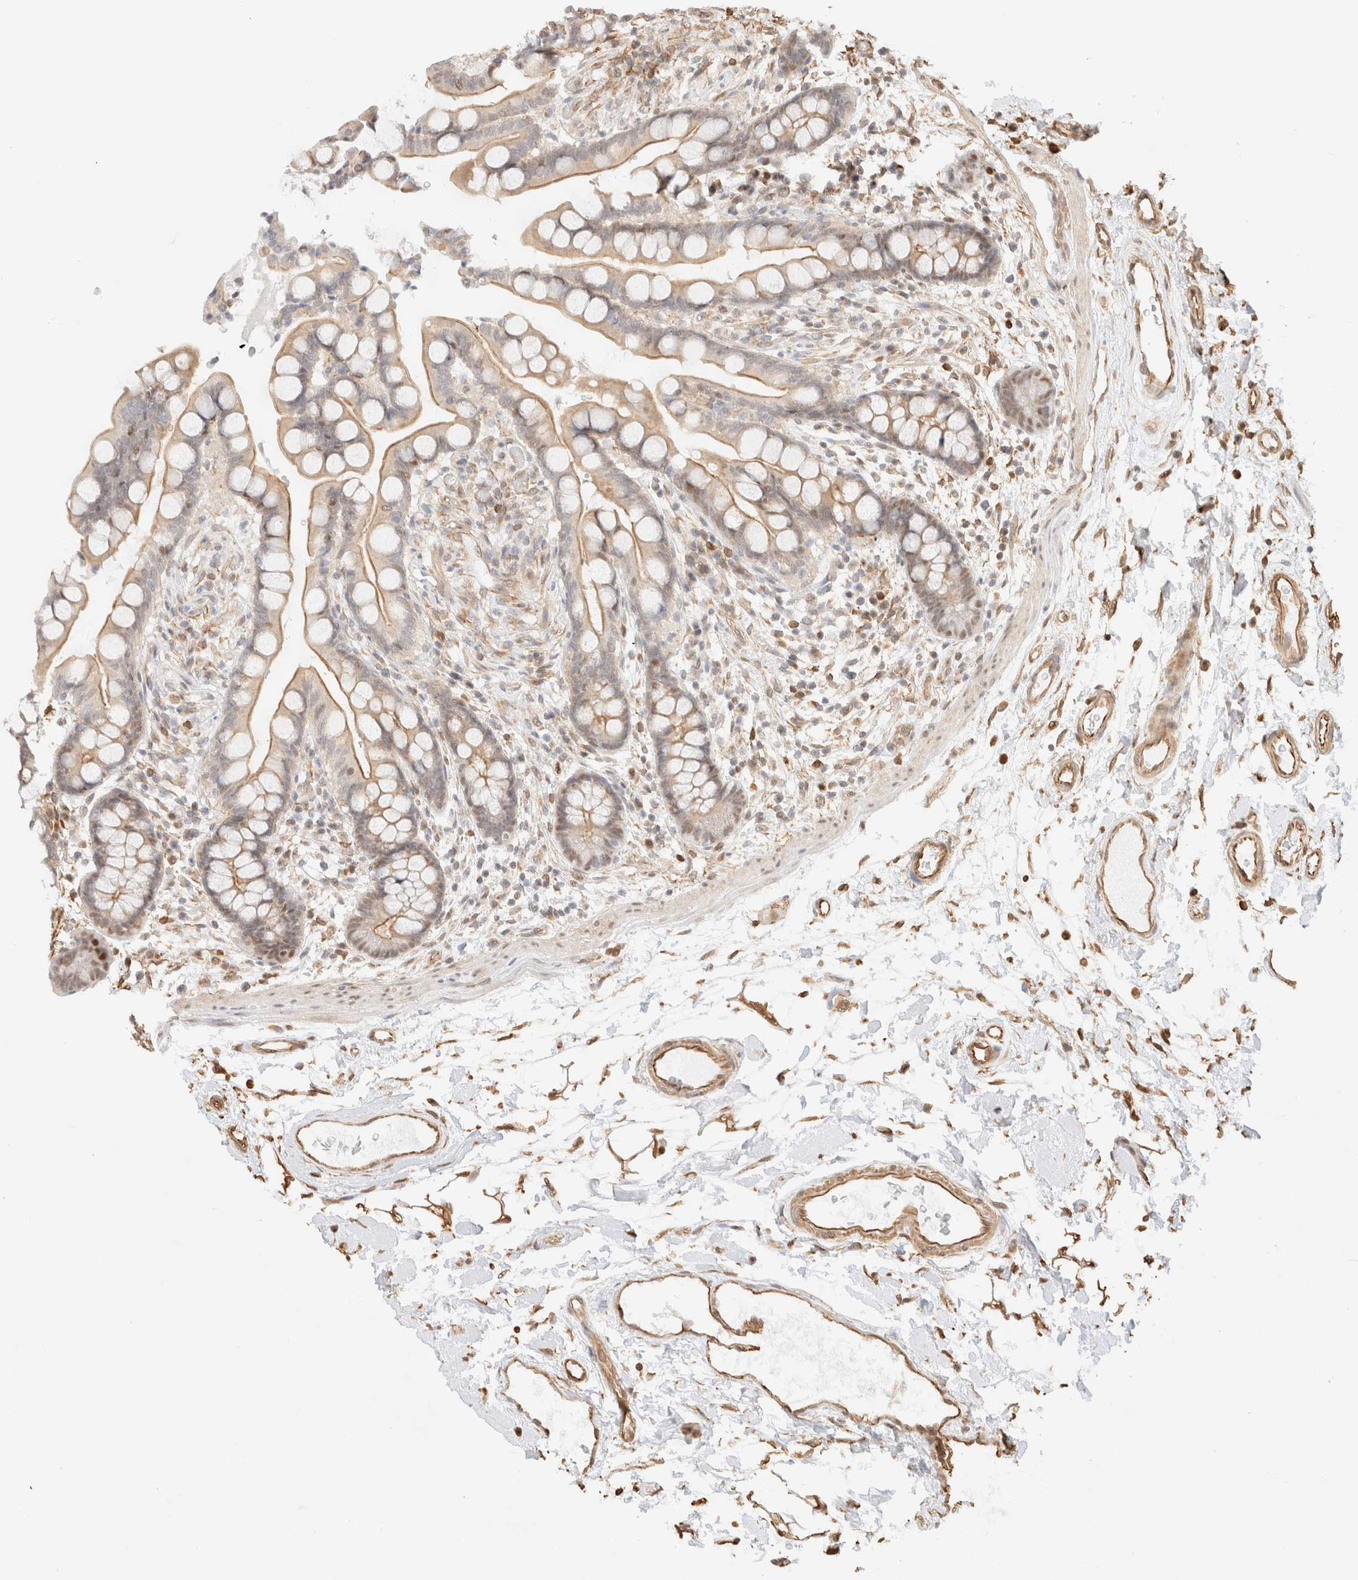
{"staining": {"intensity": "moderate", "quantity": ">75%", "location": "cytoplasmic/membranous"}, "tissue": "colon", "cell_type": "Endothelial cells", "image_type": "normal", "snomed": [{"axis": "morphology", "description": "Normal tissue, NOS"}, {"axis": "topography", "description": "Colon"}], "caption": "Immunohistochemical staining of benign human colon reveals >75% levels of moderate cytoplasmic/membranous protein positivity in about >75% of endothelial cells. Immunohistochemistry stains the protein of interest in brown and the nuclei are stained blue.", "gene": "ARID5A", "patient": {"sex": "male", "age": 73}}